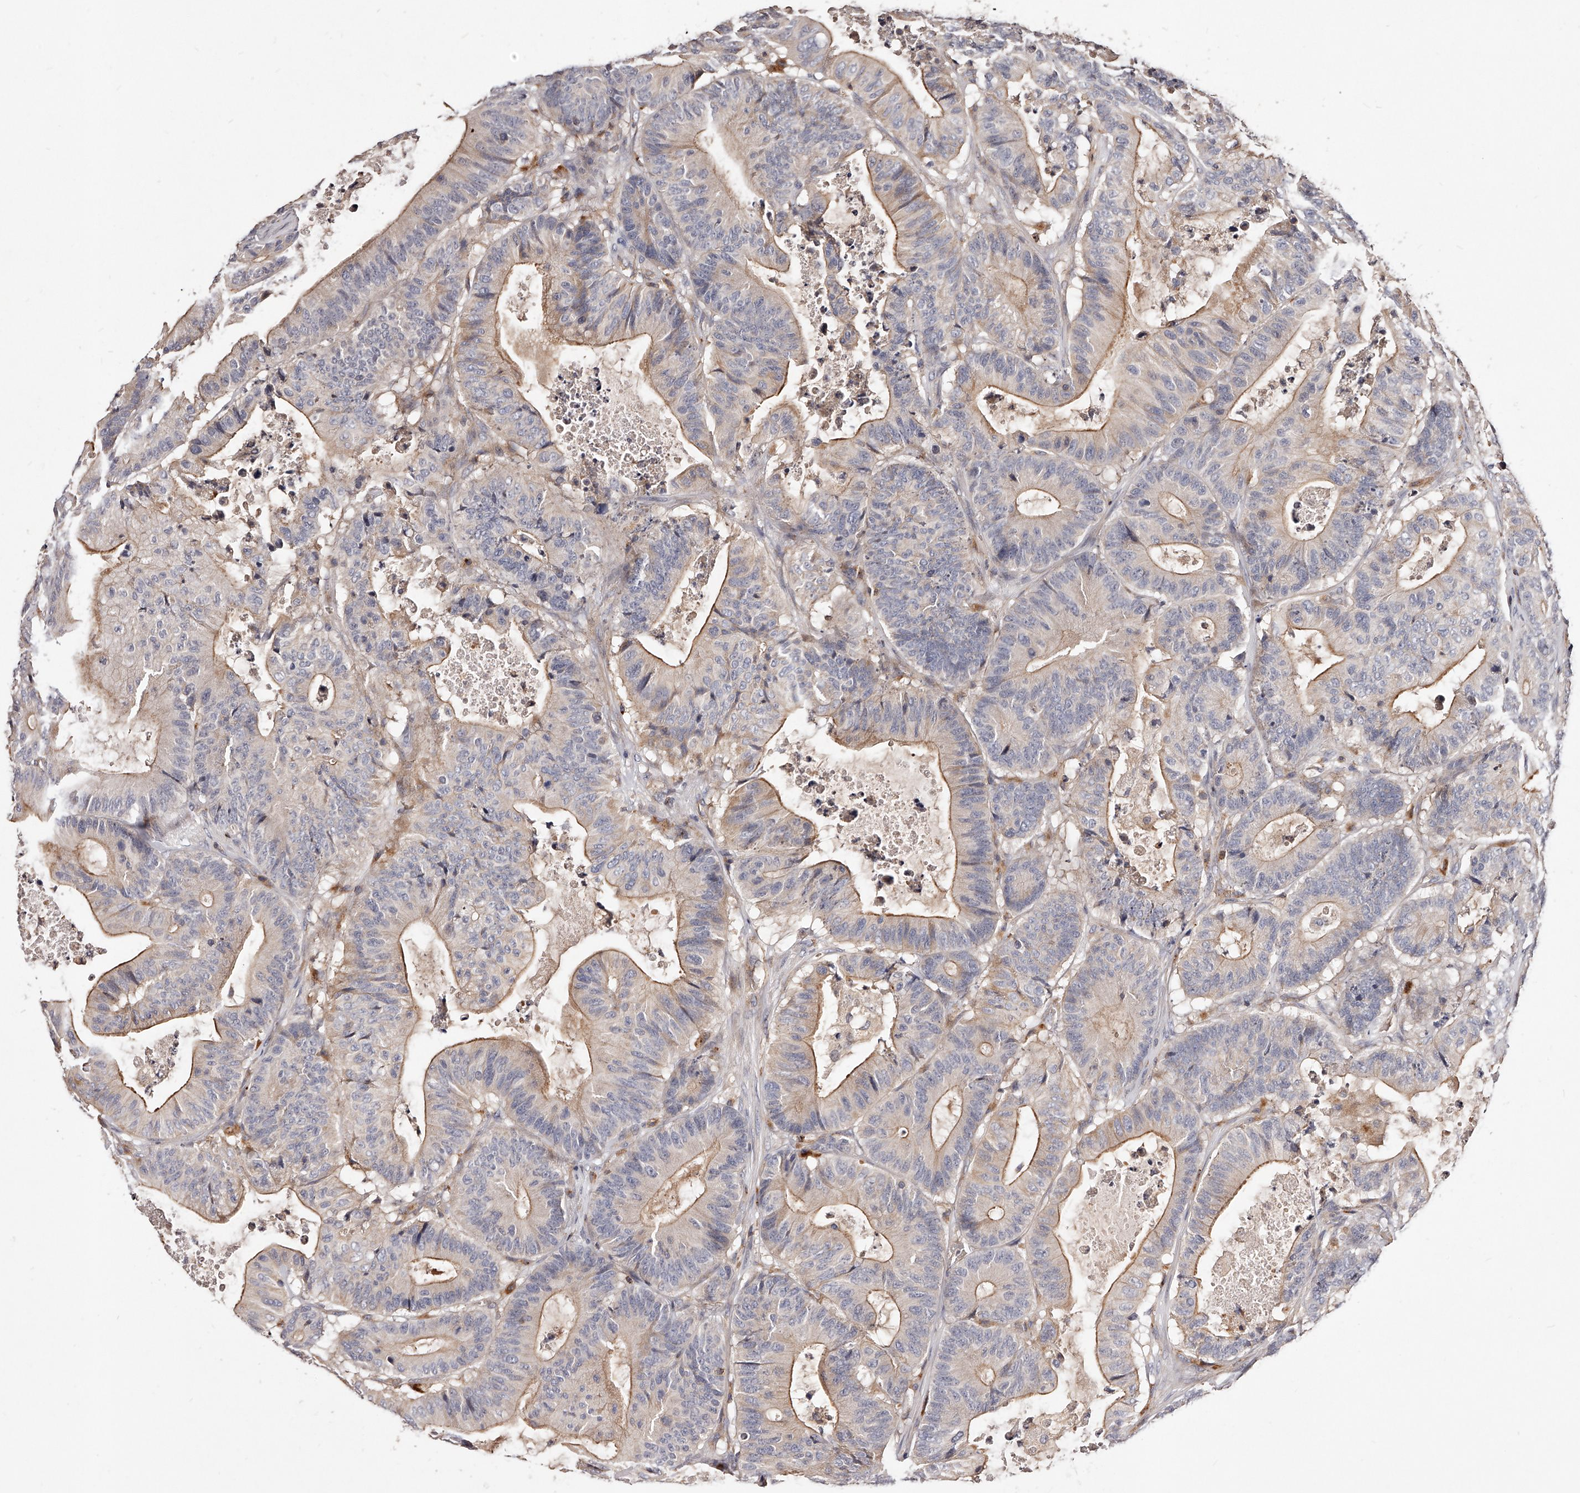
{"staining": {"intensity": "moderate", "quantity": "25%-75%", "location": "cytoplasmic/membranous"}, "tissue": "colorectal cancer", "cell_type": "Tumor cells", "image_type": "cancer", "snomed": [{"axis": "morphology", "description": "Adenocarcinoma, NOS"}, {"axis": "topography", "description": "Colon"}], "caption": "Colorectal cancer (adenocarcinoma) tissue reveals moderate cytoplasmic/membranous staining in about 25%-75% of tumor cells Nuclei are stained in blue.", "gene": "PHACTR1", "patient": {"sex": "female", "age": 84}}